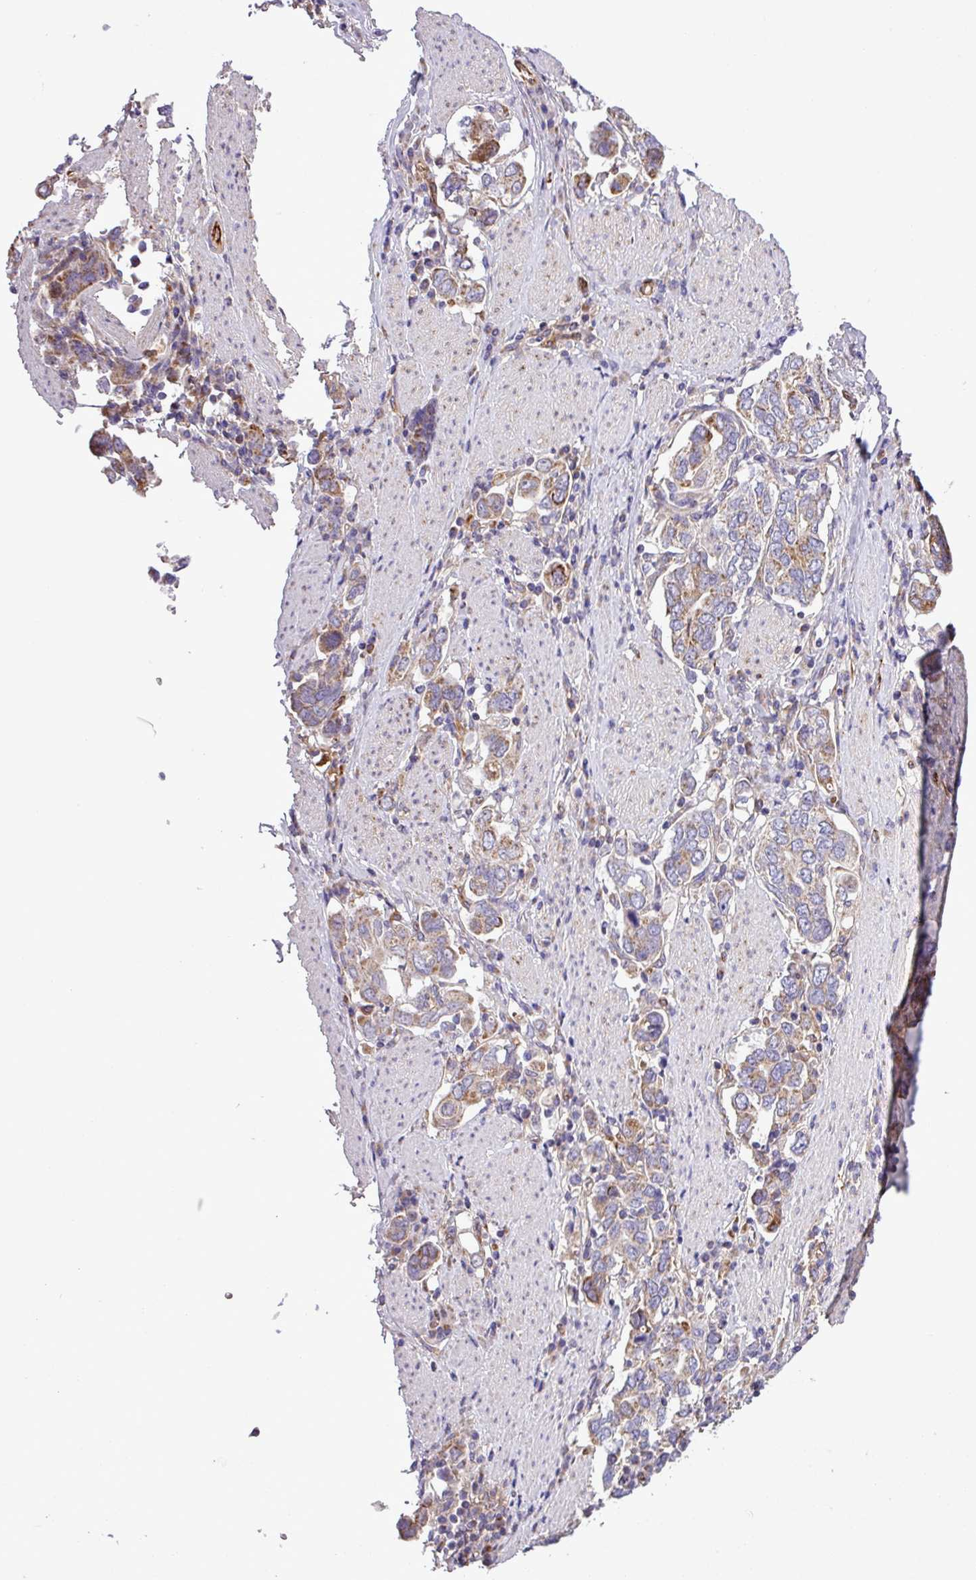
{"staining": {"intensity": "moderate", "quantity": "25%-75%", "location": "cytoplasmic/membranous"}, "tissue": "stomach cancer", "cell_type": "Tumor cells", "image_type": "cancer", "snomed": [{"axis": "morphology", "description": "Adenocarcinoma, NOS"}, {"axis": "topography", "description": "Stomach, upper"}, {"axis": "topography", "description": "Stomach"}], "caption": "This histopathology image displays immunohistochemistry staining of stomach cancer, with medium moderate cytoplasmic/membranous positivity in about 25%-75% of tumor cells.", "gene": "CWH43", "patient": {"sex": "male", "age": 62}}